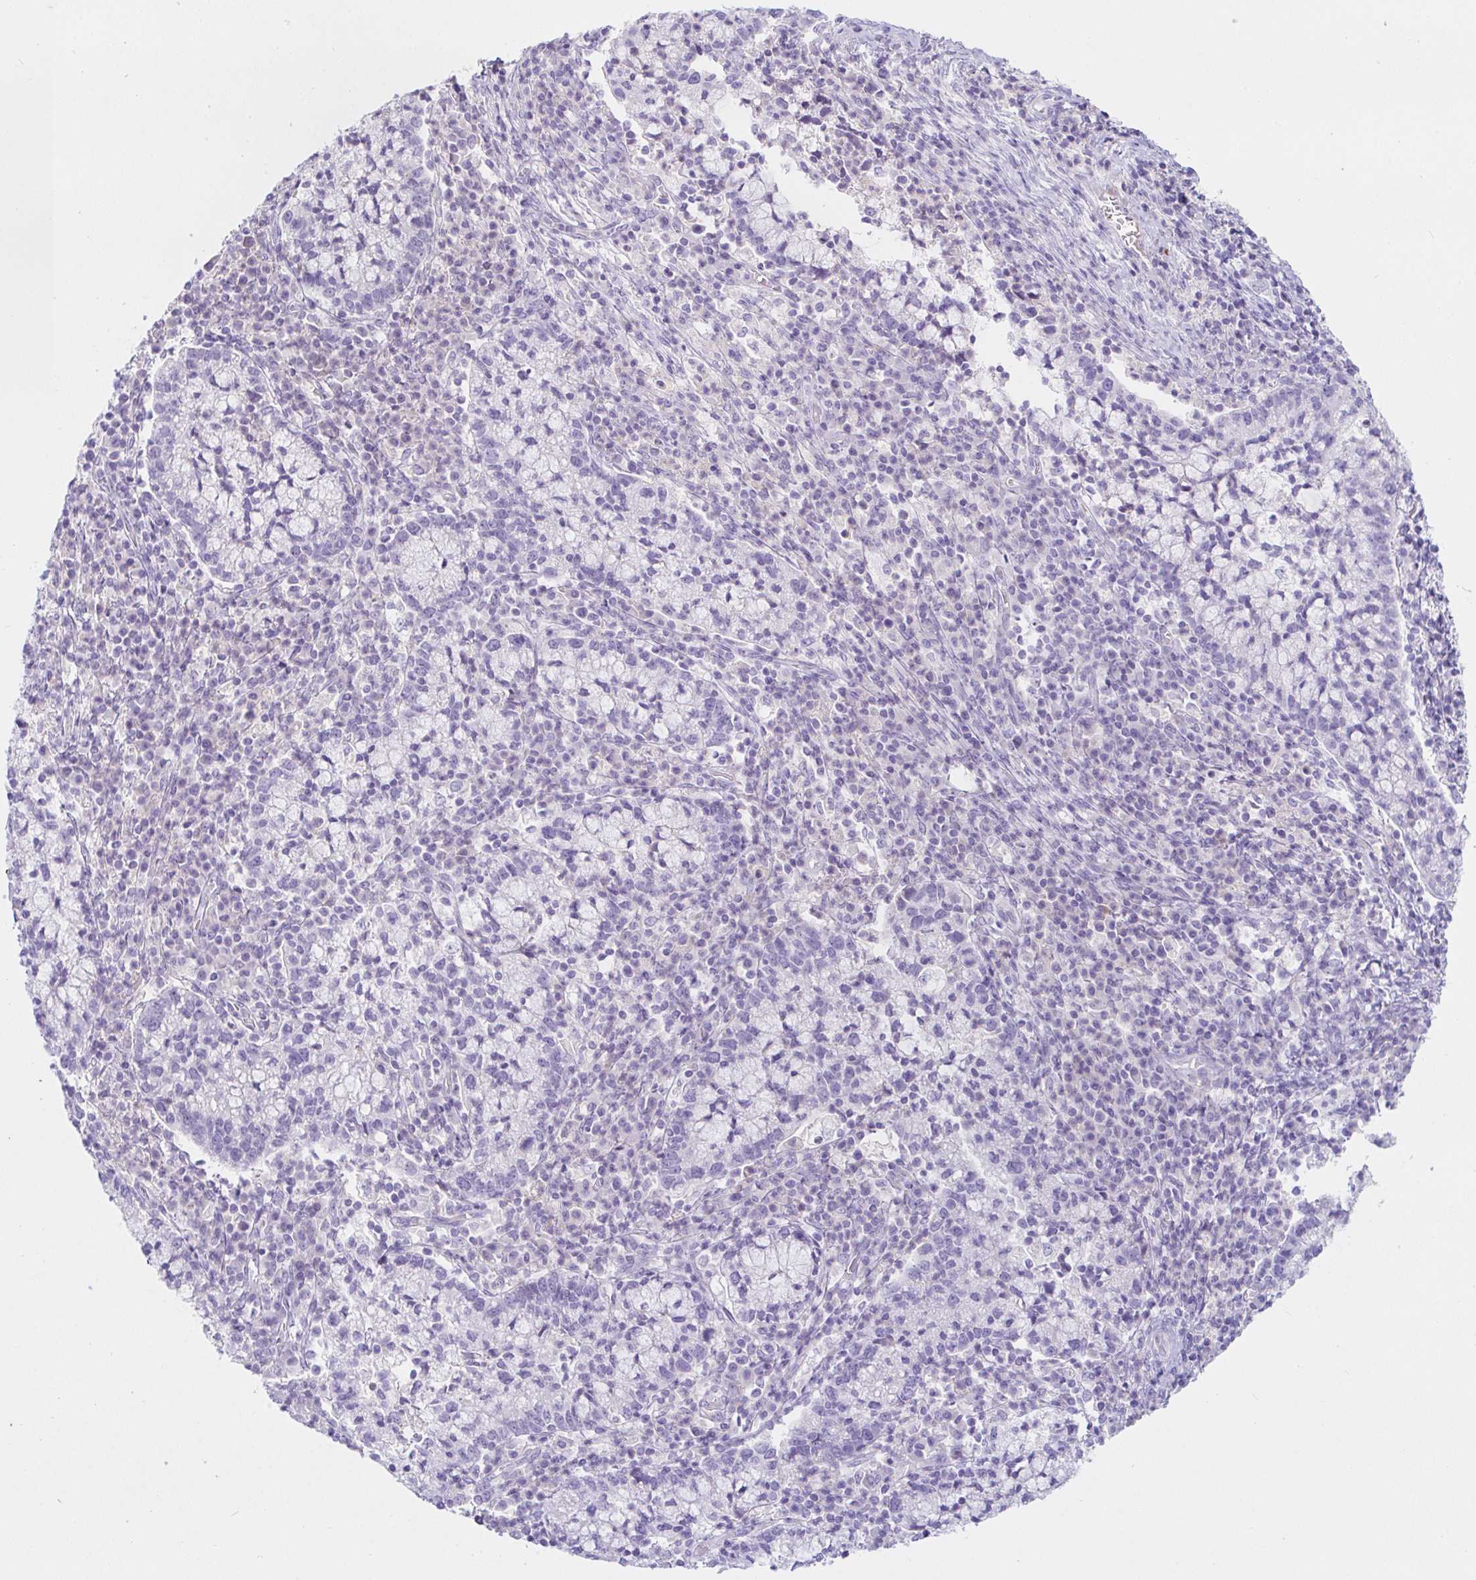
{"staining": {"intensity": "negative", "quantity": "none", "location": "none"}, "tissue": "cervical cancer", "cell_type": "Tumor cells", "image_type": "cancer", "snomed": [{"axis": "morphology", "description": "Normal tissue, NOS"}, {"axis": "morphology", "description": "Adenocarcinoma, NOS"}, {"axis": "topography", "description": "Cervix"}], "caption": "Tumor cells show no significant positivity in cervical cancer (adenocarcinoma). The staining was performed using DAB to visualize the protein expression in brown, while the nuclei were stained in blue with hematoxylin (Magnification: 20x).", "gene": "SAA4", "patient": {"sex": "female", "age": 44}}